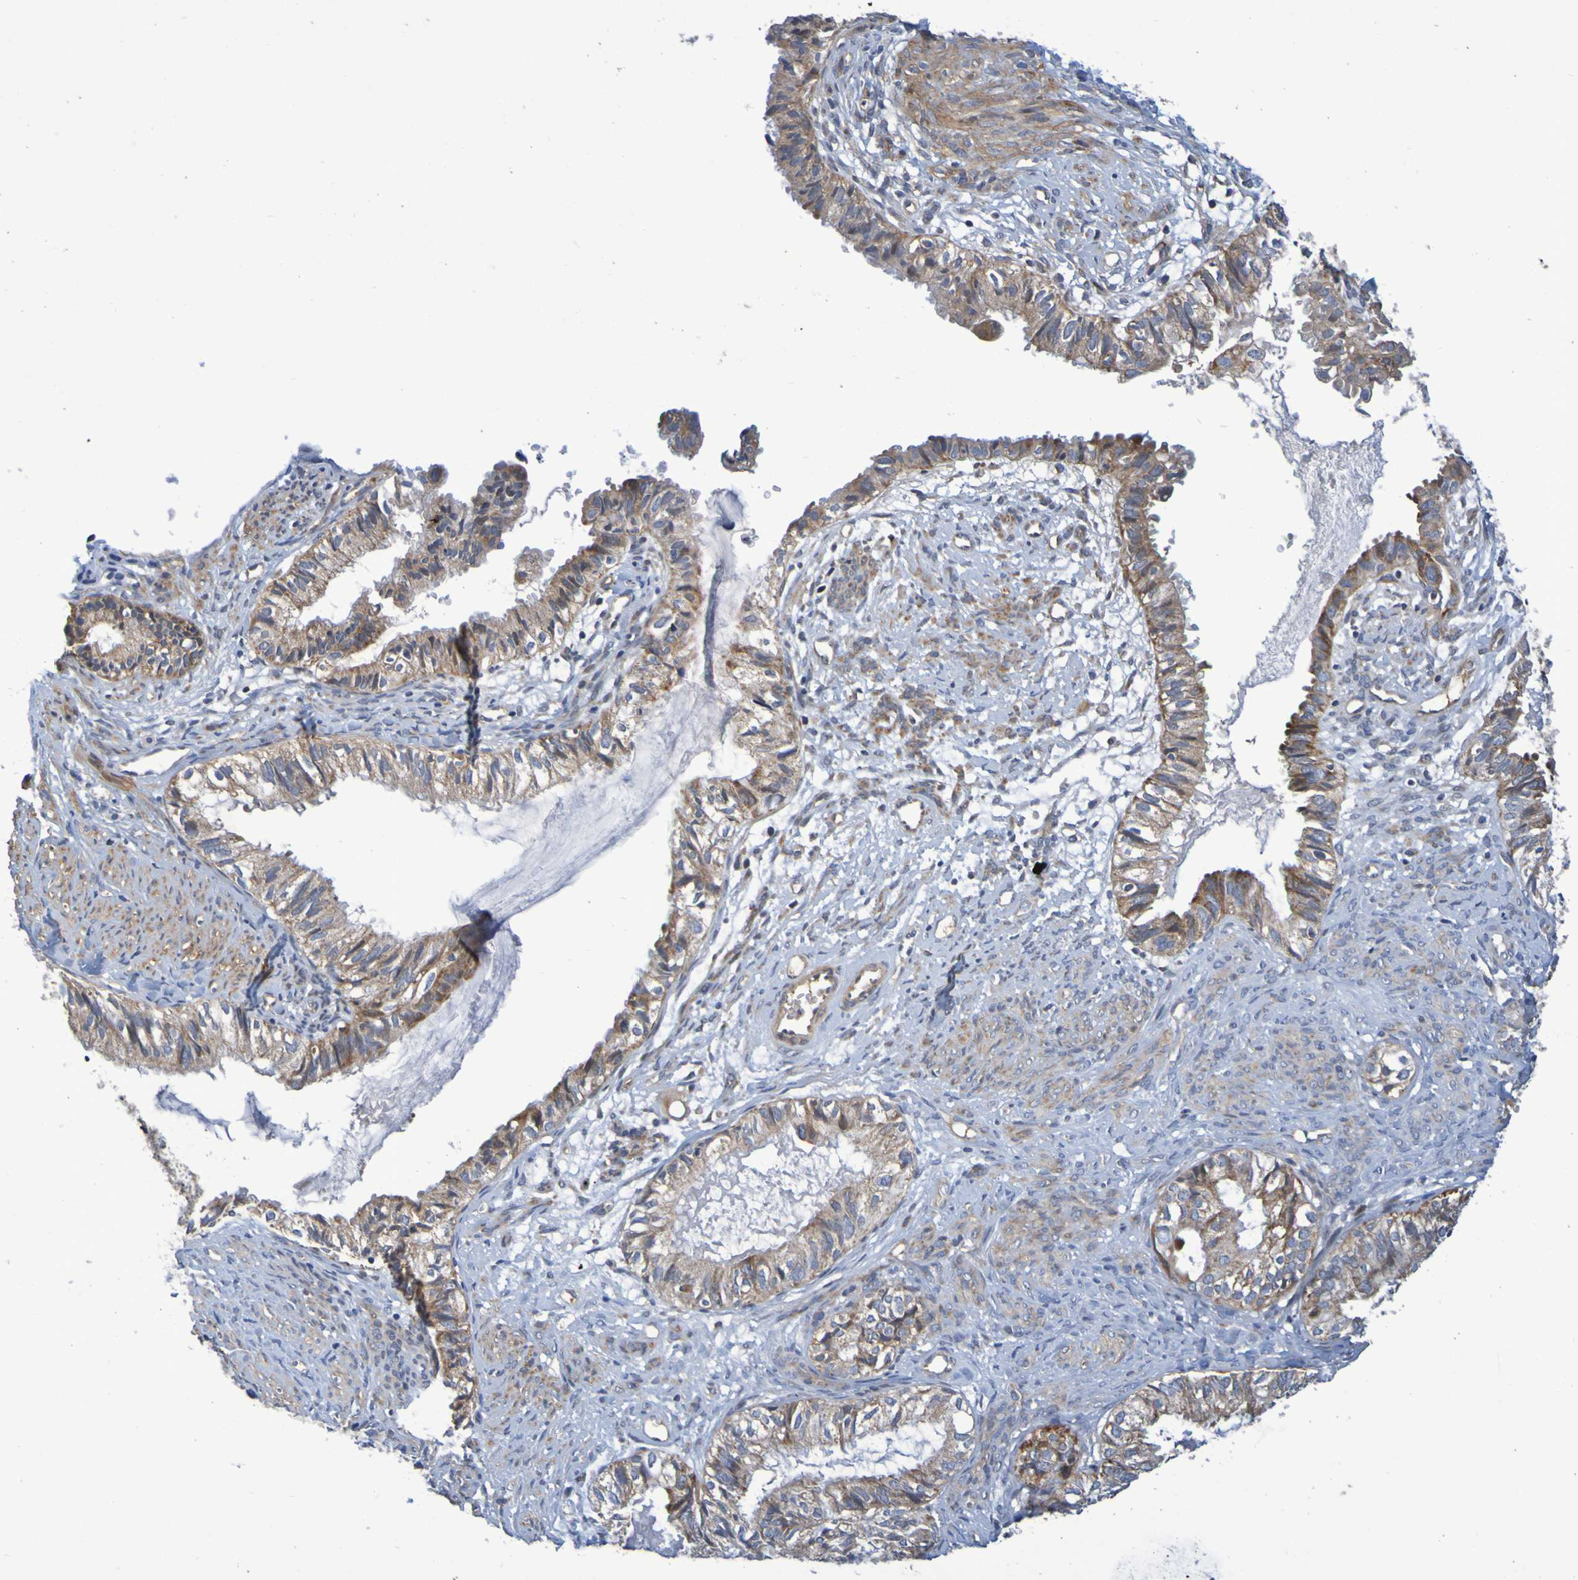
{"staining": {"intensity": "moderate", "quantity": ">75%", "location": "cytoplasmic/membranous"}, "tissue": "cervical cancer", "cell_type": "Tumor cells", "image_type": "cancer", "snomed": [{"axis": "morphology", "description": "Normal tissue, NOS"}, {"axis": "morphology", "description": "Adenocarcinoma, NOS"}, {"axis": "topography", "description": "Cervix"}, {"axis": "topography", "description": "Endometrium"}], "caption": "The micrograph displays a brown stain indicating the presence of a protein in the cytoplasmic/membranous of tumor cells in cervical cancer (adenocarcinoma).", "gene": "CCDC51", "patient": {"sex": "female", "age": 86}}